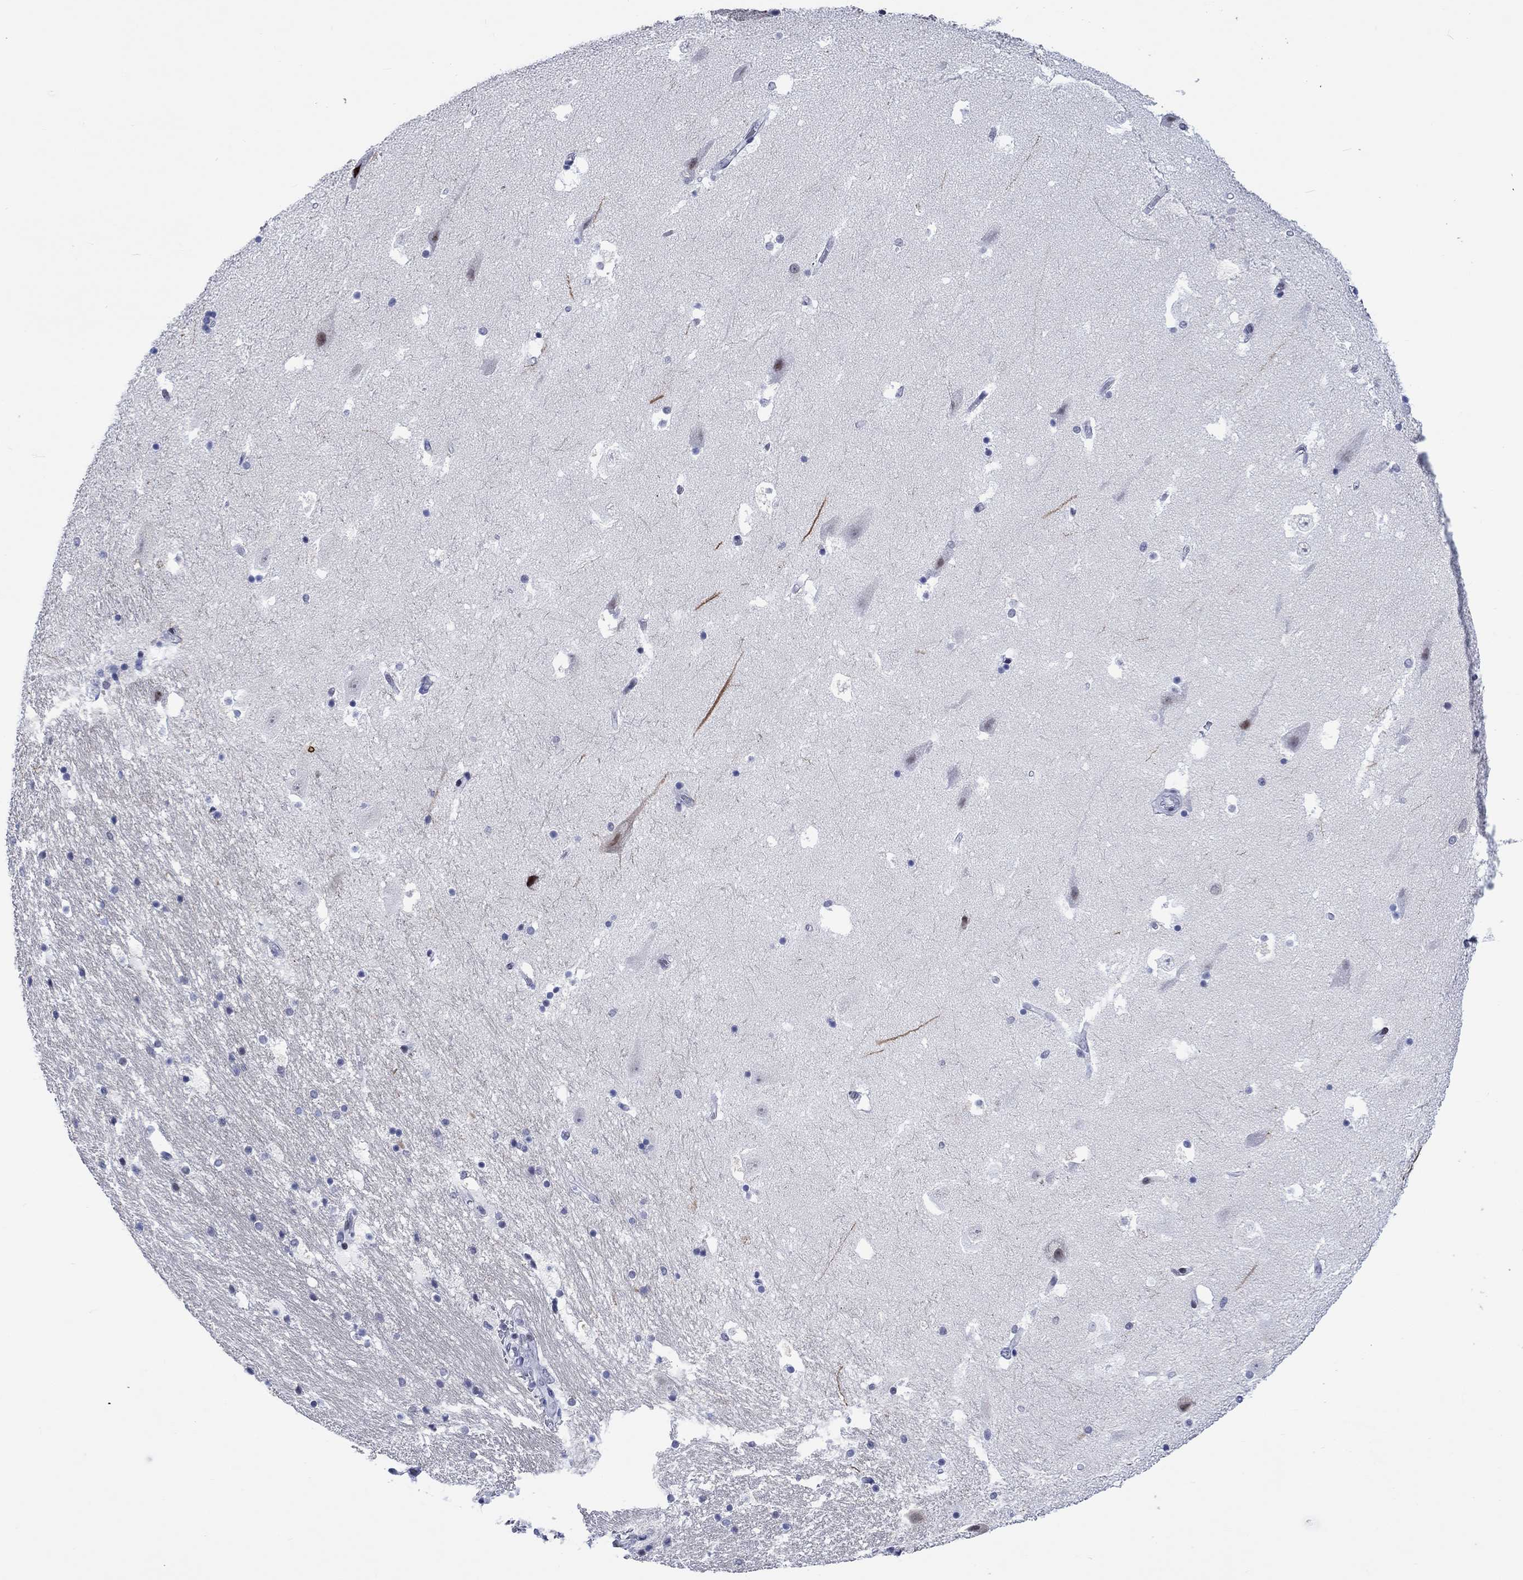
{"staining": {"intensity": "negative", "quantity": "none", "location": "none"}, "tissue": "hippocampus", "cell_type": "Glial cells", "image_type": "normal", "snomed": [{"axis": "morphology", "description": "Normal tissue, NOS"}, {"axis": "topography", "description": "Hippocampus"}], "caption": "Hippocampus stained for a protein using immunohistochemistry shows no positivity glial cells.", "gene": "CDCA2", "patient": {"sex": "male", "age": 51}}